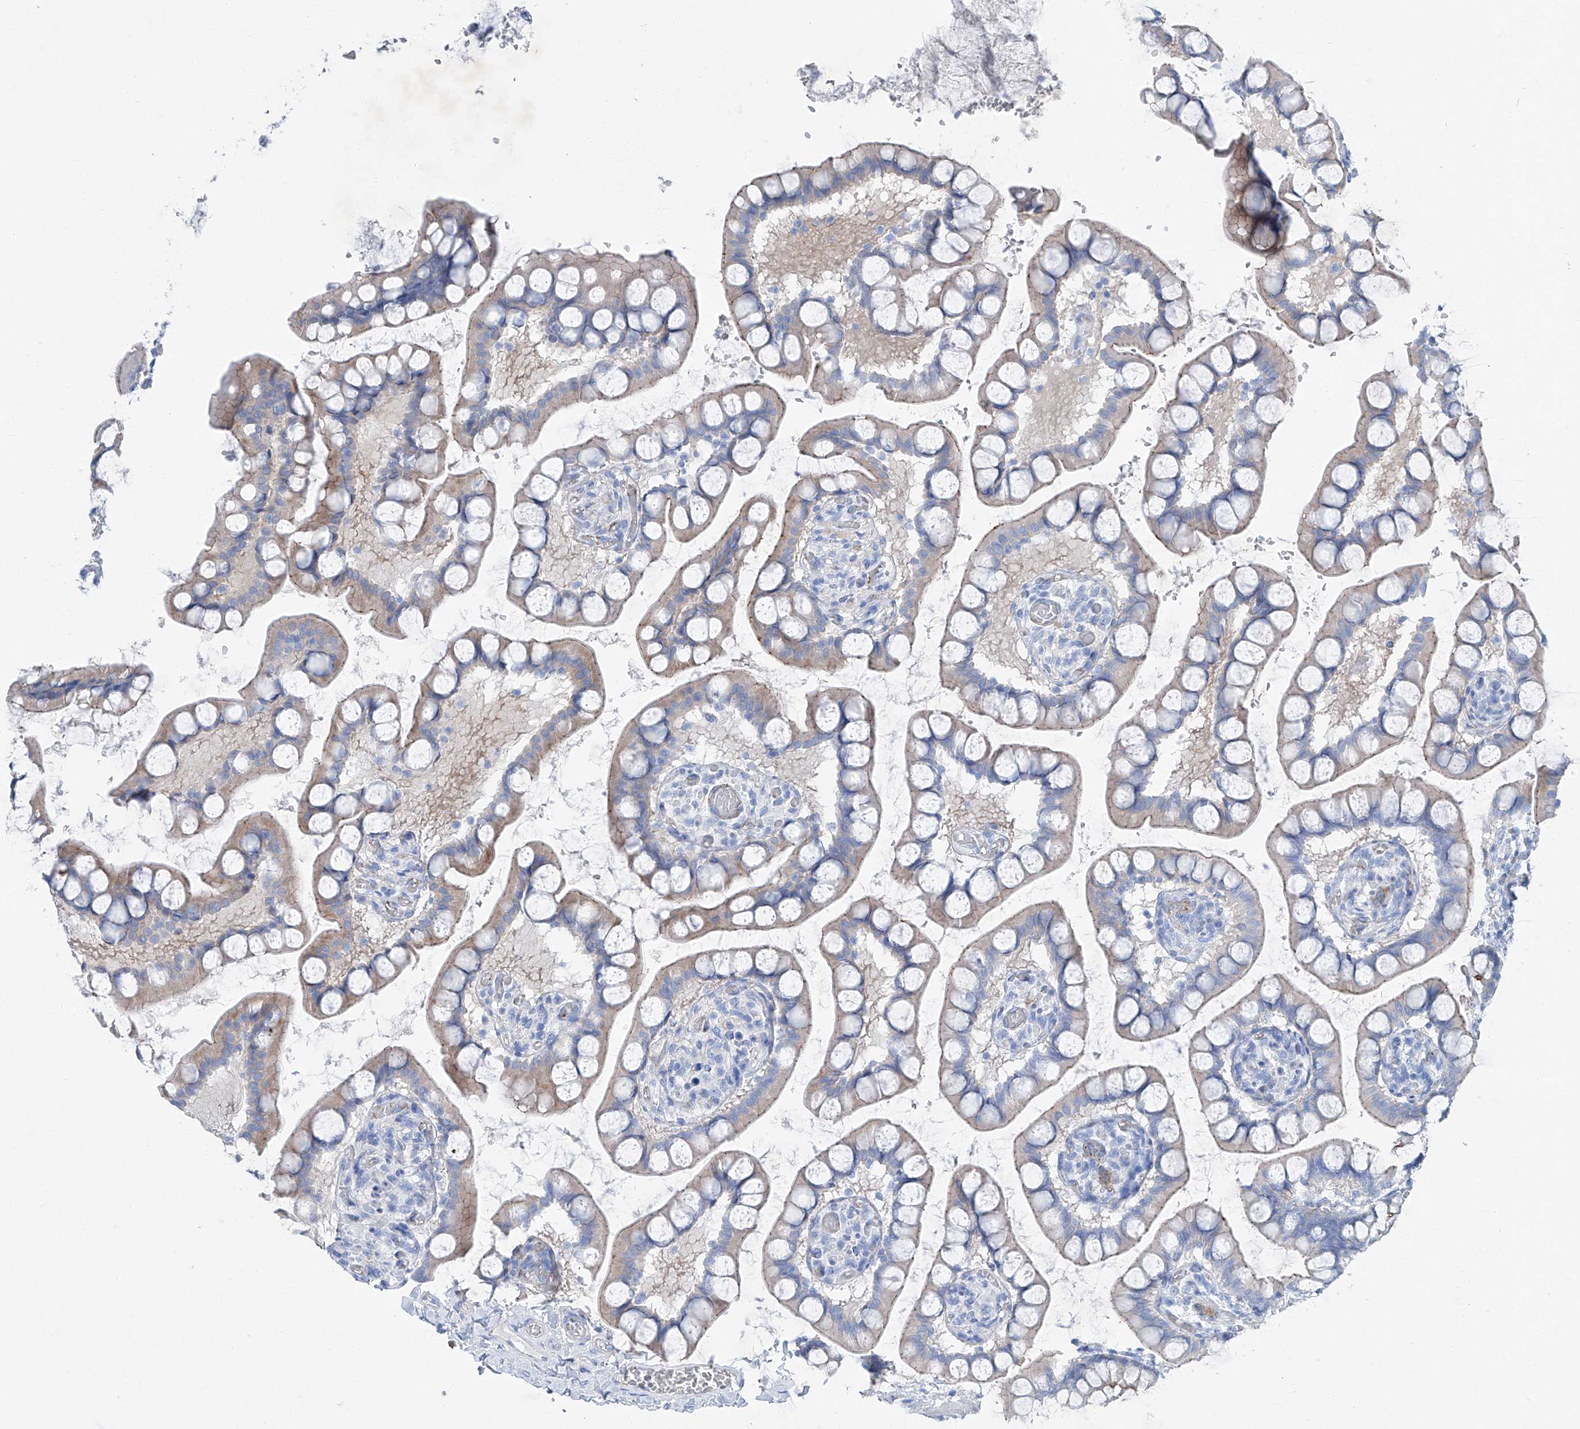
{"staining": {"intensity": "moderate", "quantity": "25%-75%", "location": "cytoplasmic/membranous"}, "tissue": "small intestine", "cell_type": "Glandular cells", "image_type": "normal", "snomed": [{"axis": "morphology", "description": "Normal tissue, NOS"}, {"axis": "topography", "description": "Small intestine"}], "caption": "Immunohistochemistry (IHC) photomicrograph of normal small intestine: human small intestine stained using immunohistochemistry (IHC) shows medium levels of moderate protein expression localized specifically in the cytoplasmic/membranous of glandular cells, appearing as a cytoplasmic/membranous brown color.", "gene": "MAGI1", "patient": {"sex": "male", "age": 52}}